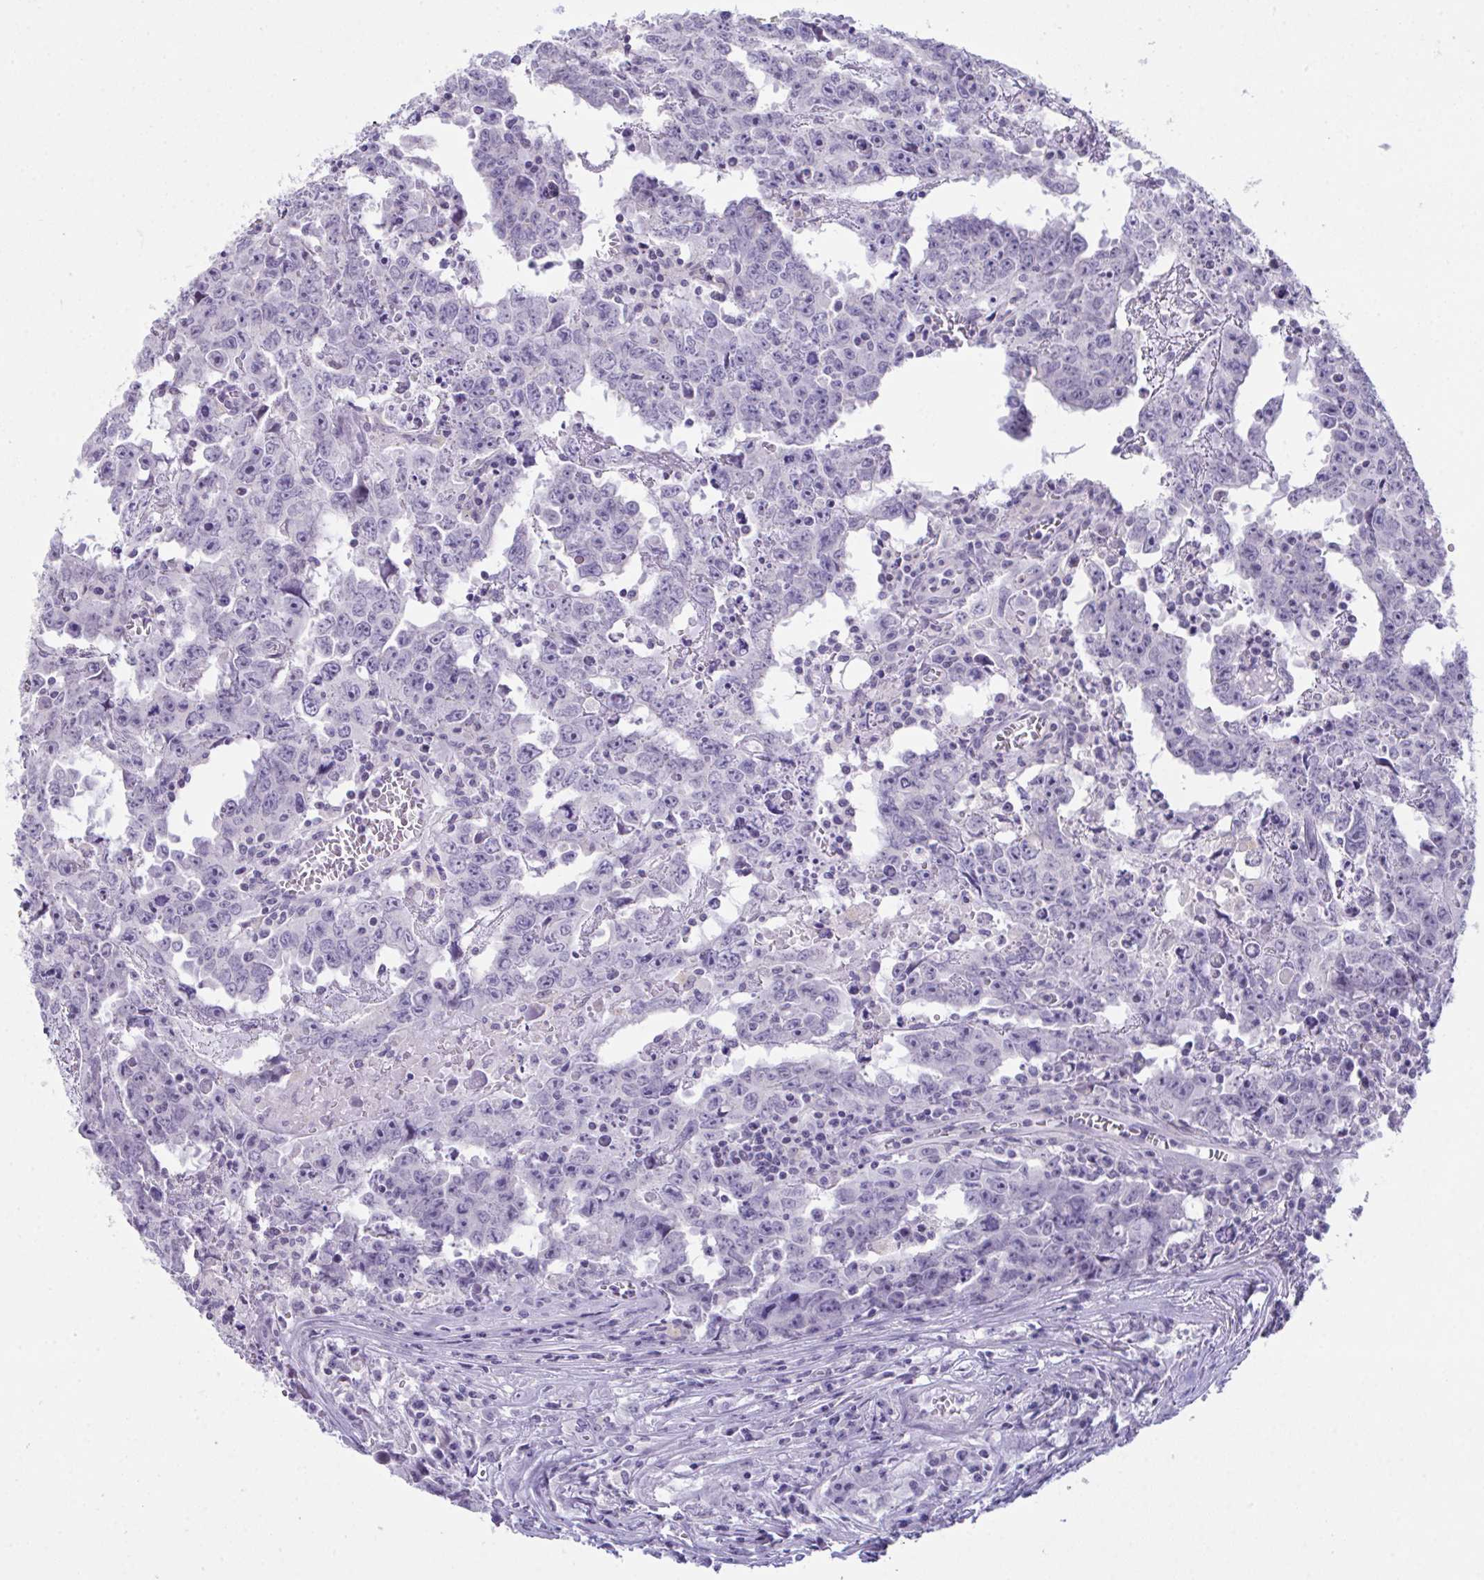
{"staining": {"intensity": "negative", "quantity": "none", "location": "none"}, "tissue": "testis cancer", "cell_type": "Tumor cells", "image_type": "cancer", "snomed": [{"axis": "morphology", "description": "Carcinoma, Embryonal, NOS"}, {"axis": "topography", "description": "Testis"}], "caption": "Immunohistochemistry micrograph of neoplastic tissue: testis cancer (embryonal carcinoma) stained with DAB demonstrates no significant protein positivity in tumor cells.", "gene": "ATP6V0D2", "patient": {"sex": "male", "age": 22}}